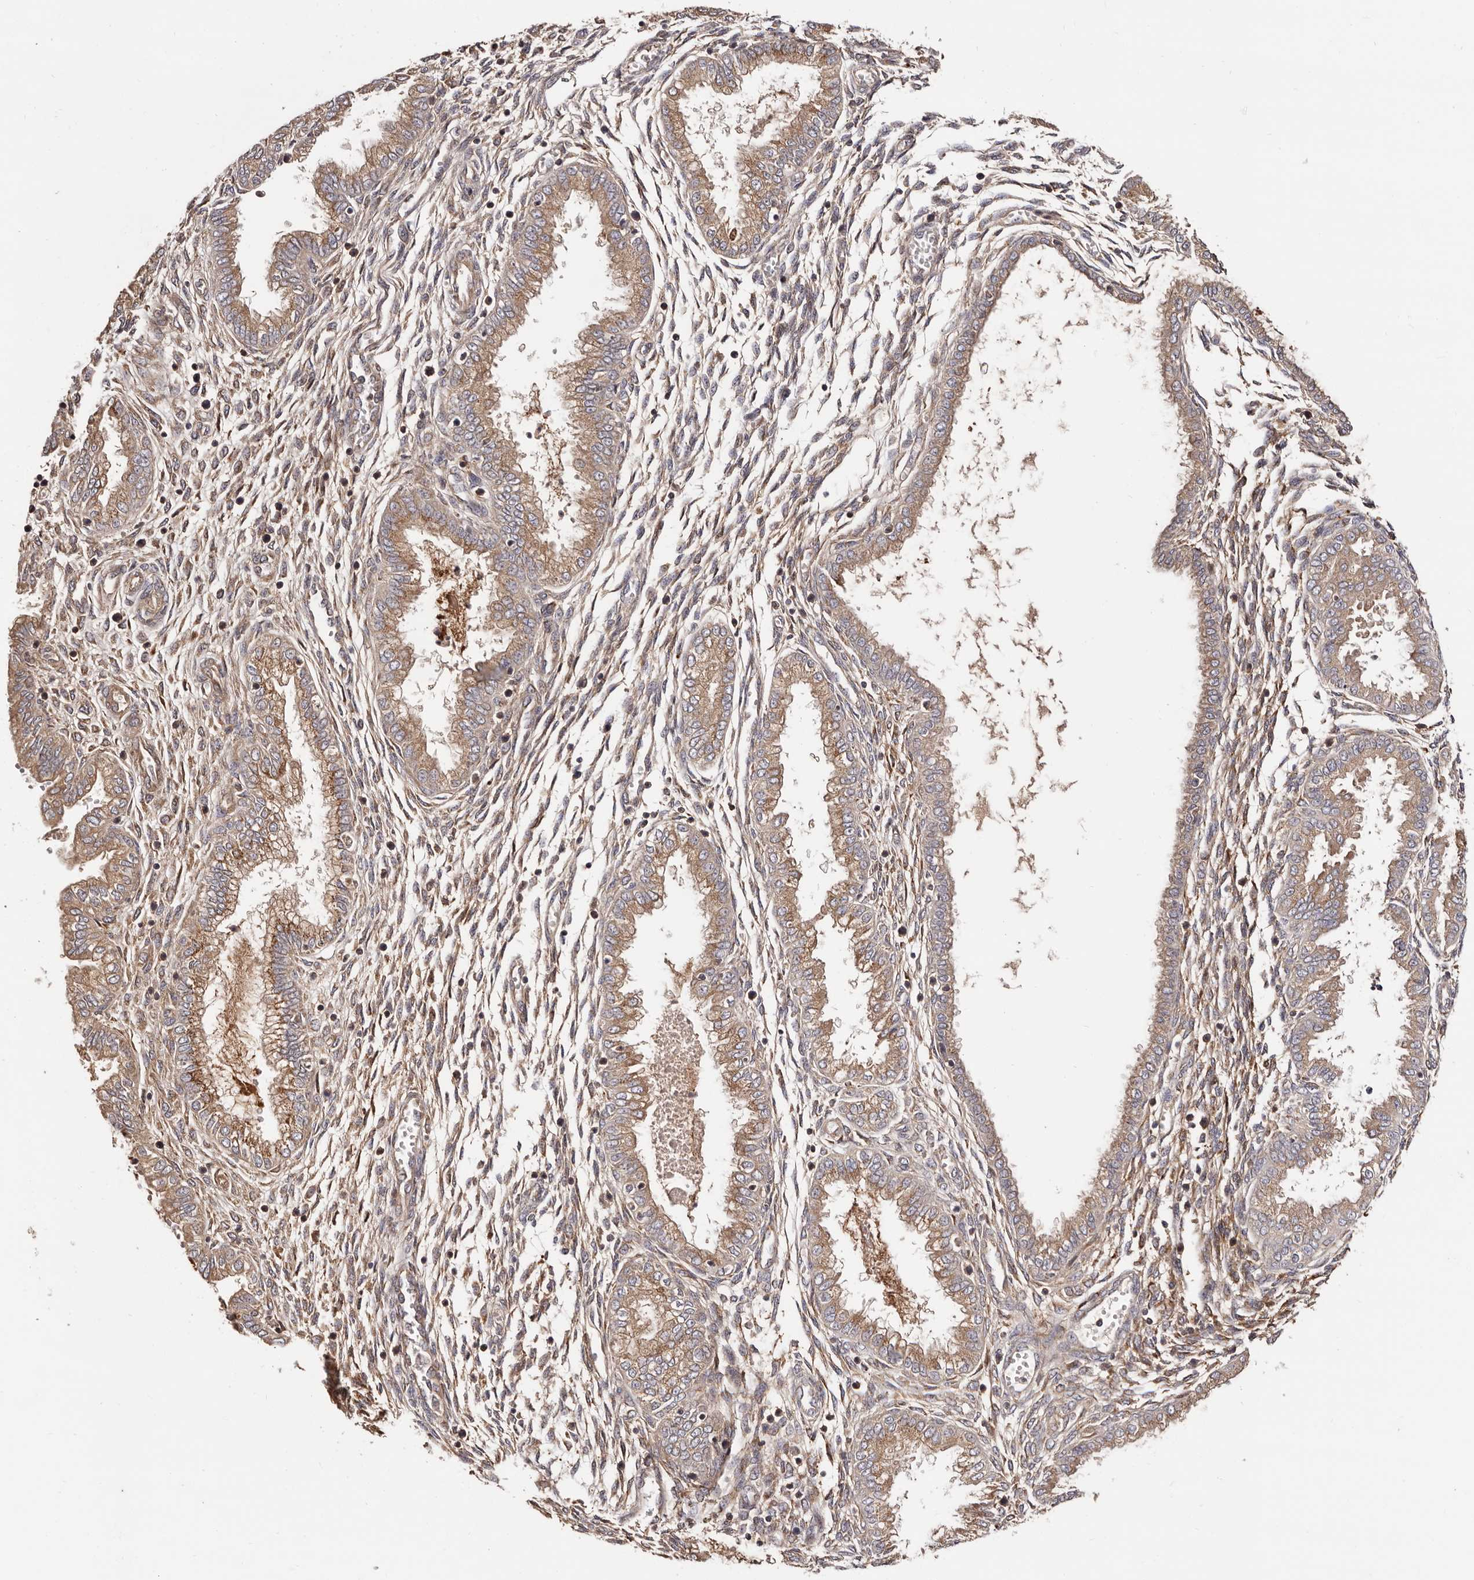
{"staining": {"intensity": "moderate", "quantity": ">75%", "location": "cytoplasmic/membranous"}, "tissue": "endometrium", "cell_type": "Cells in endometrial stroma", "image_type": "normal", "snomed": [{"axis": "morphology", "description": "Normal tissue, NOS"}, {"axis": "topography", "description": "Endometrium"}], "caption": "Endometrium stained with DAB immunohistochemistry (IHC) exhibits medium levels of moderate cytoplasmic/membranous positivity in approximately >75% of cells in endometrial stroma.", "gene": "DACT2", "patient": {"sex": "female", "age": 33}}